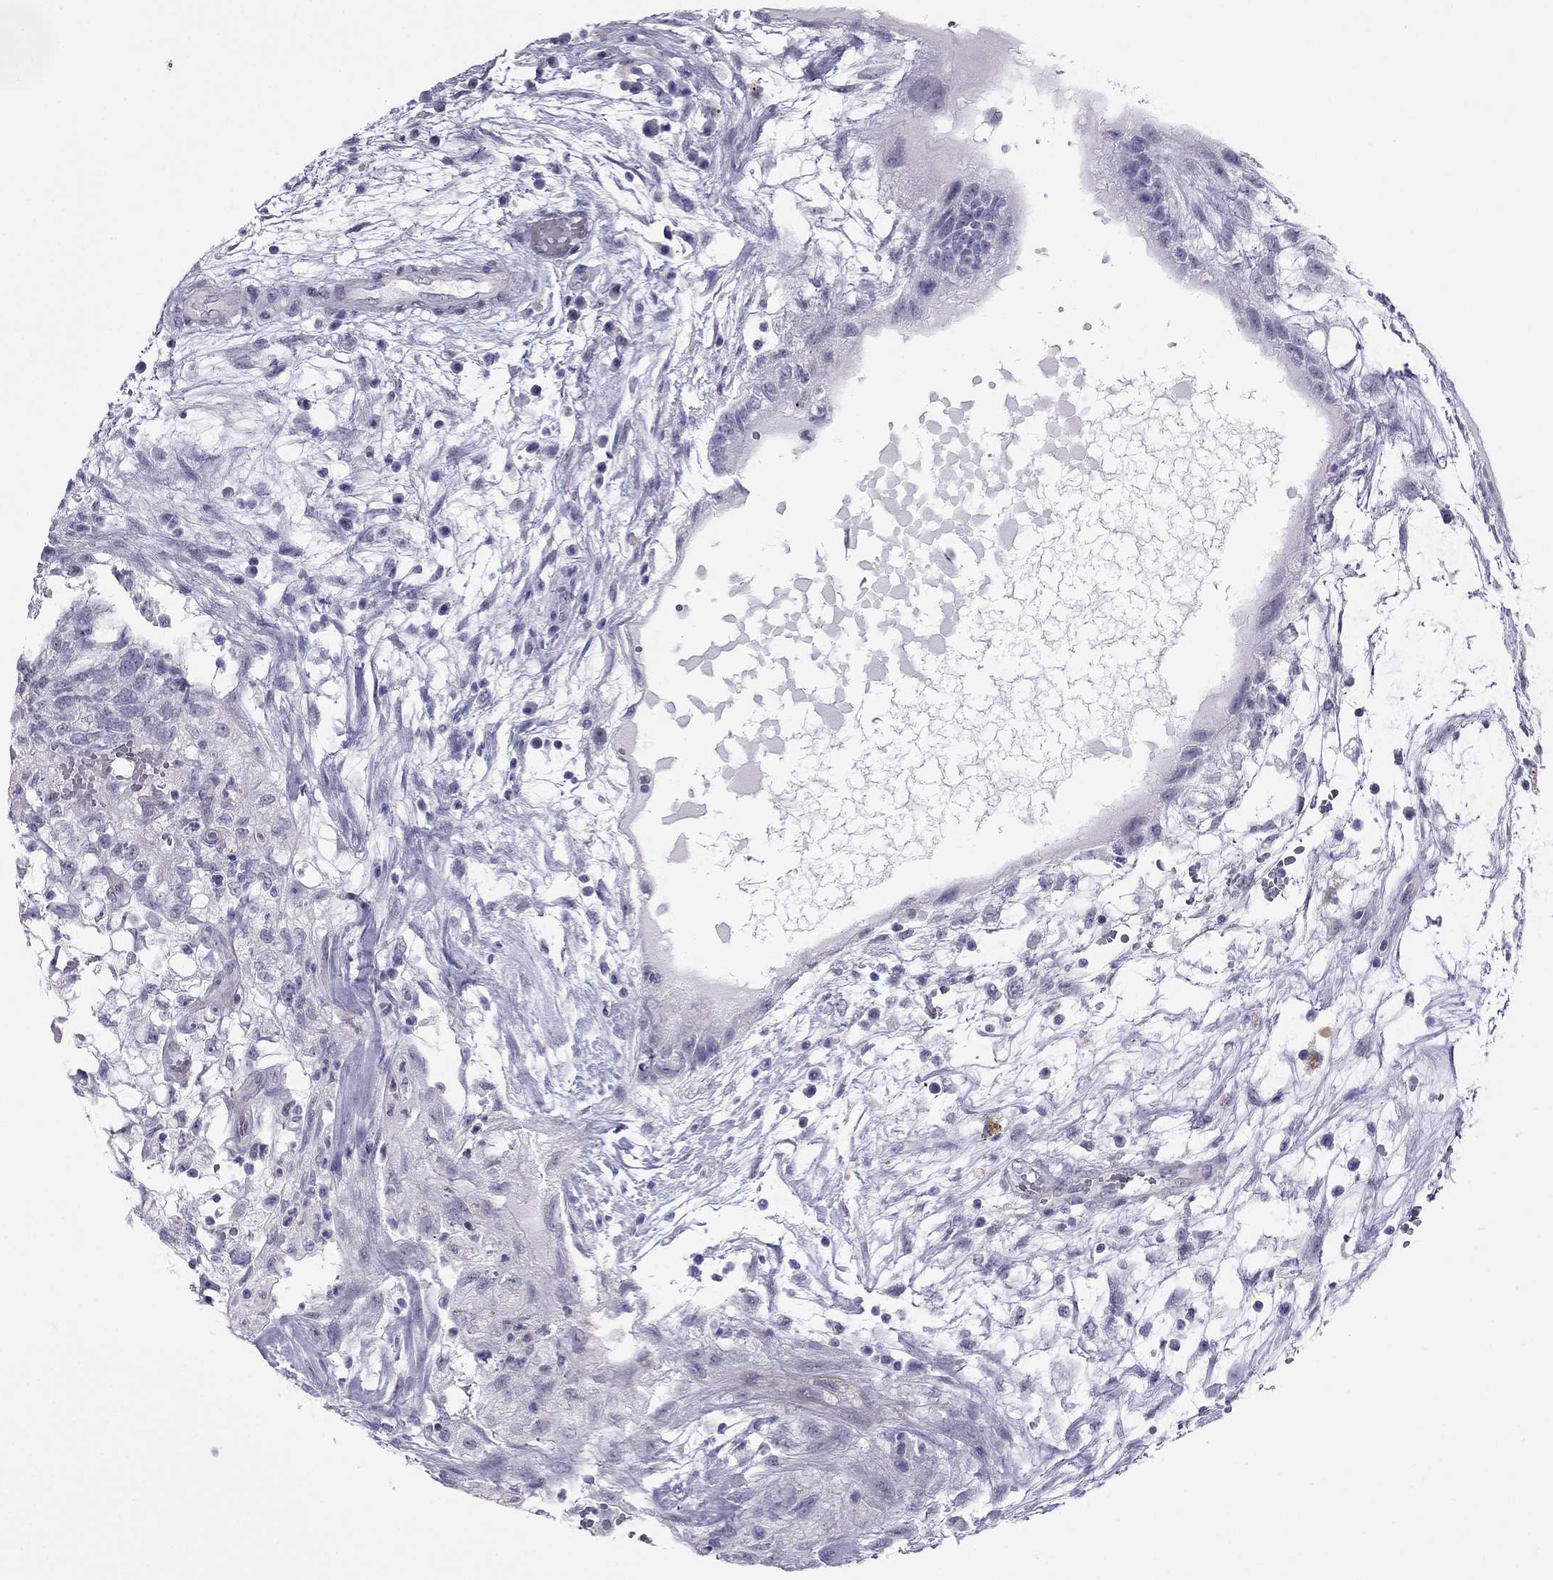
{"staining": {"intensity": "negative", "quantity": "none", "location": "none"}, "tissue": "testis cancer", "cell_type": "Tumor cells", "image_type": "cancer", "snomed": [{"axis": "morphology", "description": "Normal tissue, NOS"}, {"axis": "morphology", "description": "Carcinoma, Embryonal, NOS"}, {"axis": "topography", "description": "Testis"}, {"axis": "topography", "description": "Epididymis"}], "caption": "The IHC histopathology image has no significant positivity in tumor cells of embryonal carcinoma (testis) tissue.", "gene": "CROCC2", "patient": {"sex": "male", "age": 32}}